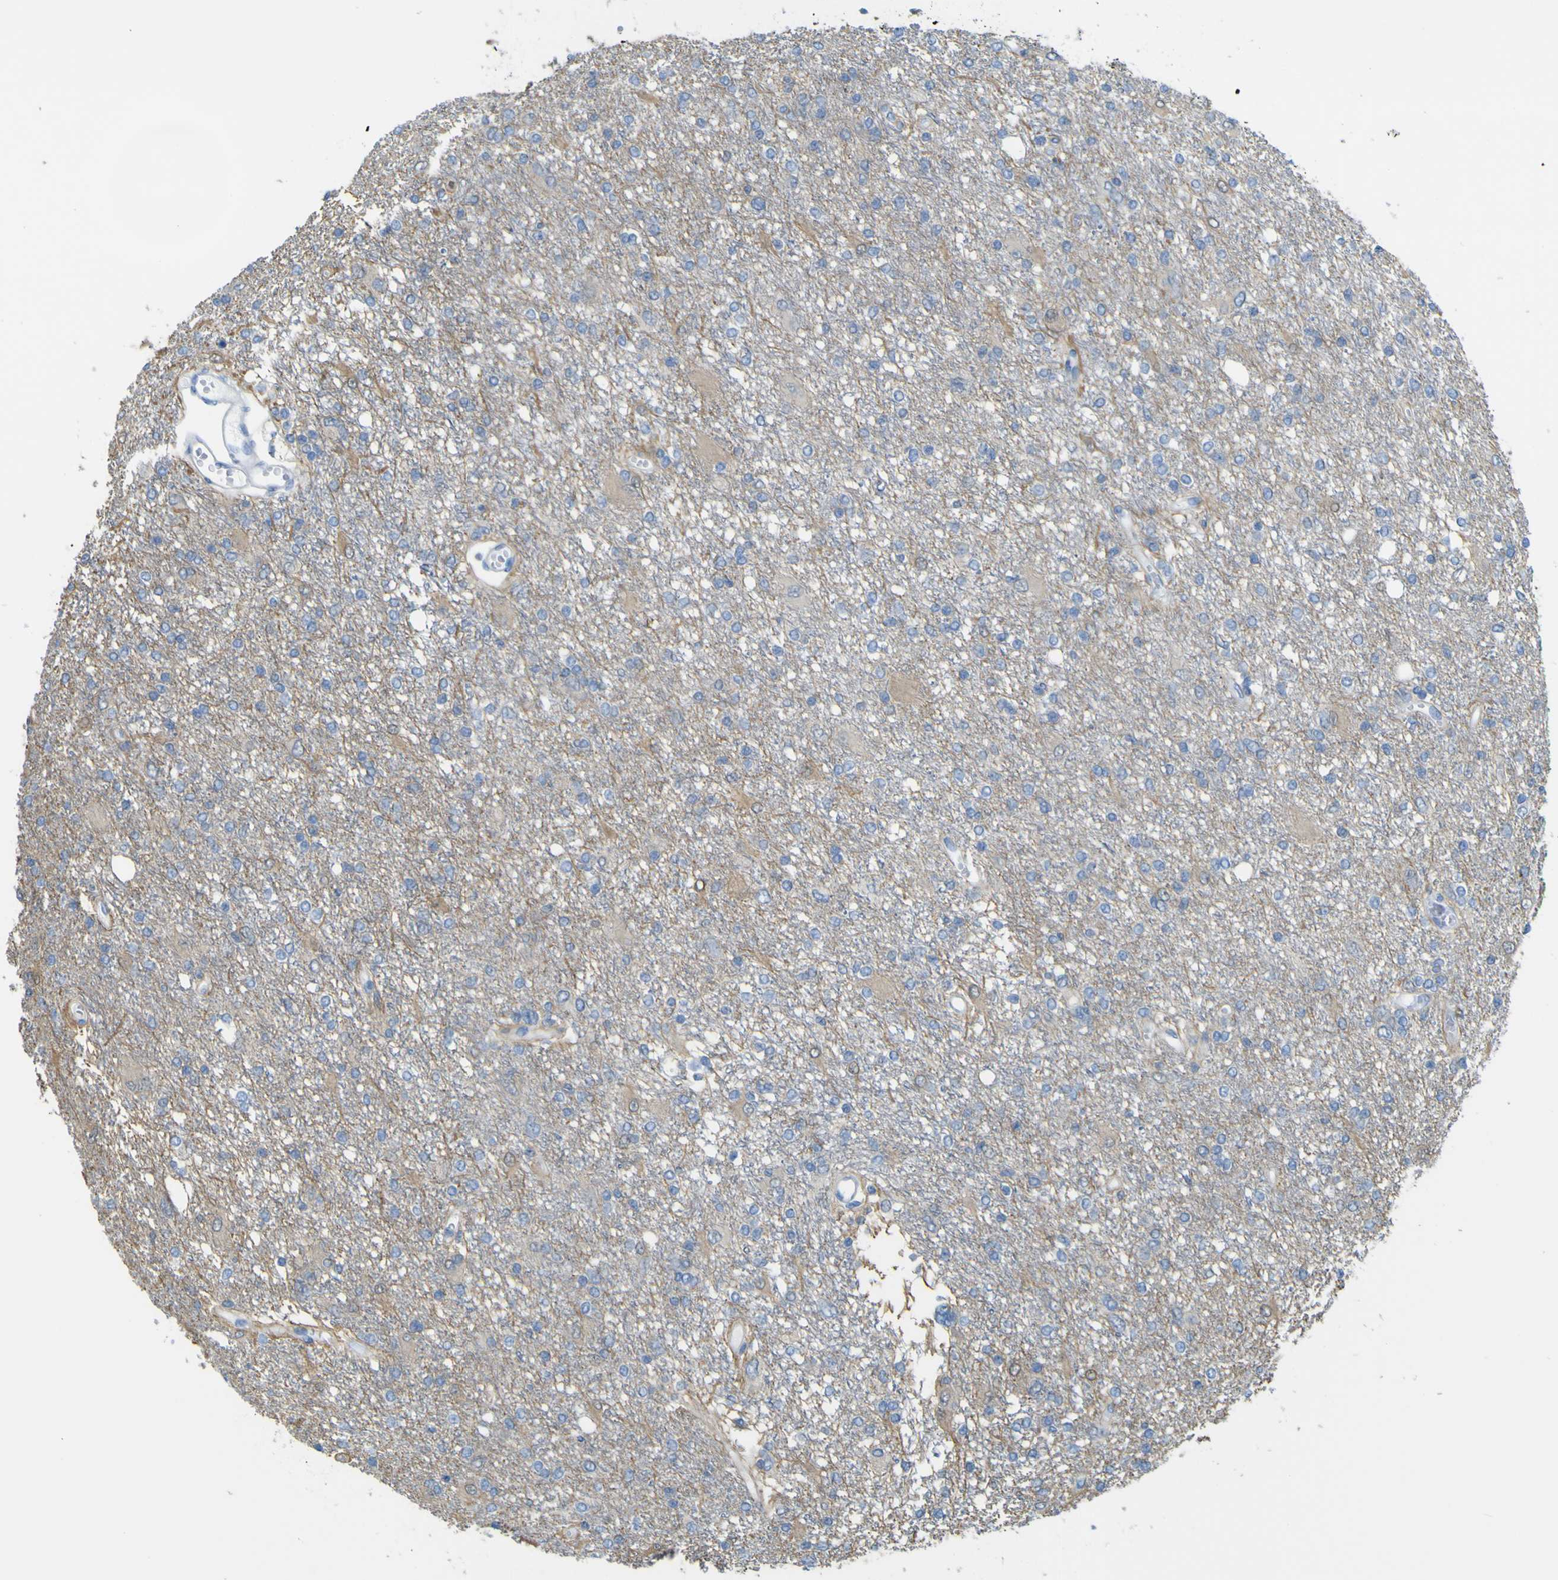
{"staining": {"intensity": "negative", "quantity": "none", "location": "none"}, "tissue": "glioma", "cell_type": "Tumor cells", "image_type": "cancer", "snomed": [{"axis": "morphology", "description": "Glioma, malignant, High grade"}, {"axis": "topography", "description": "Brain"}], "caption": "Glioma was stained to show a protein in brown. There is no significant positivity in tumor cells.", "gene": "ABHD3", "patient": {"sex": "female", "age": 59}}